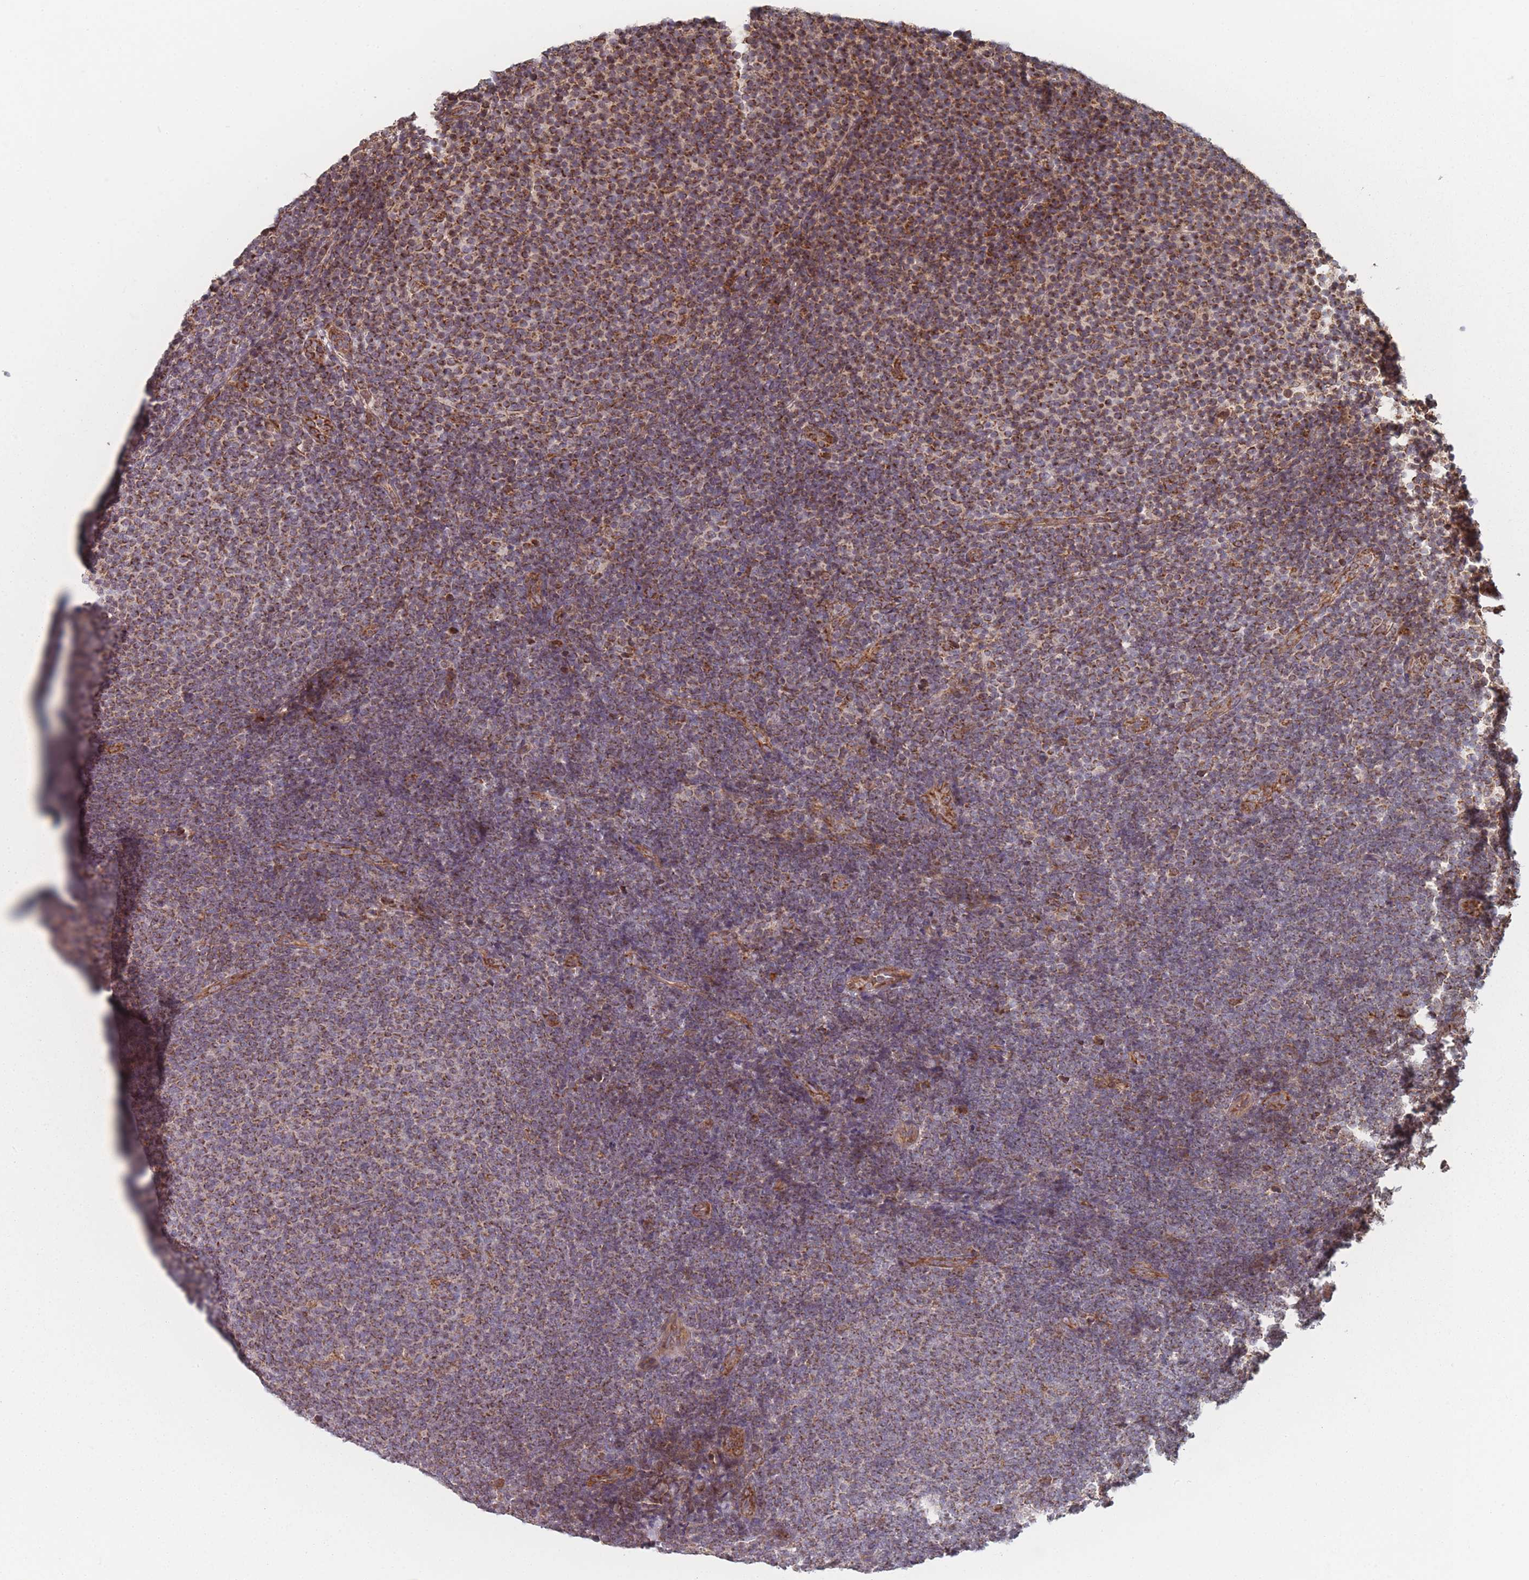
{"staining": {"intensity": "moderate", "quantity": ">75%", "location": "cytoplasmic/membranous"}, "tissue": "lymphoma", "cell_type": "Tumor cells", "image_type": "cancer", "snomed": [{"axis": "morphology", "description": "Malignant lymphoma, non-Hodgkin's type, Low grade"}, {"axis": "topography", "description": "Lymph node"}], "caption": "A micrograph showing moderate cytoplasmic/membranous expression in about >75% of tumor cells in lymphoma, as visualized by brown immunohistochemical staining.", "gene": "PSMB3", "patient": {"sex": "male", "age": 66}}